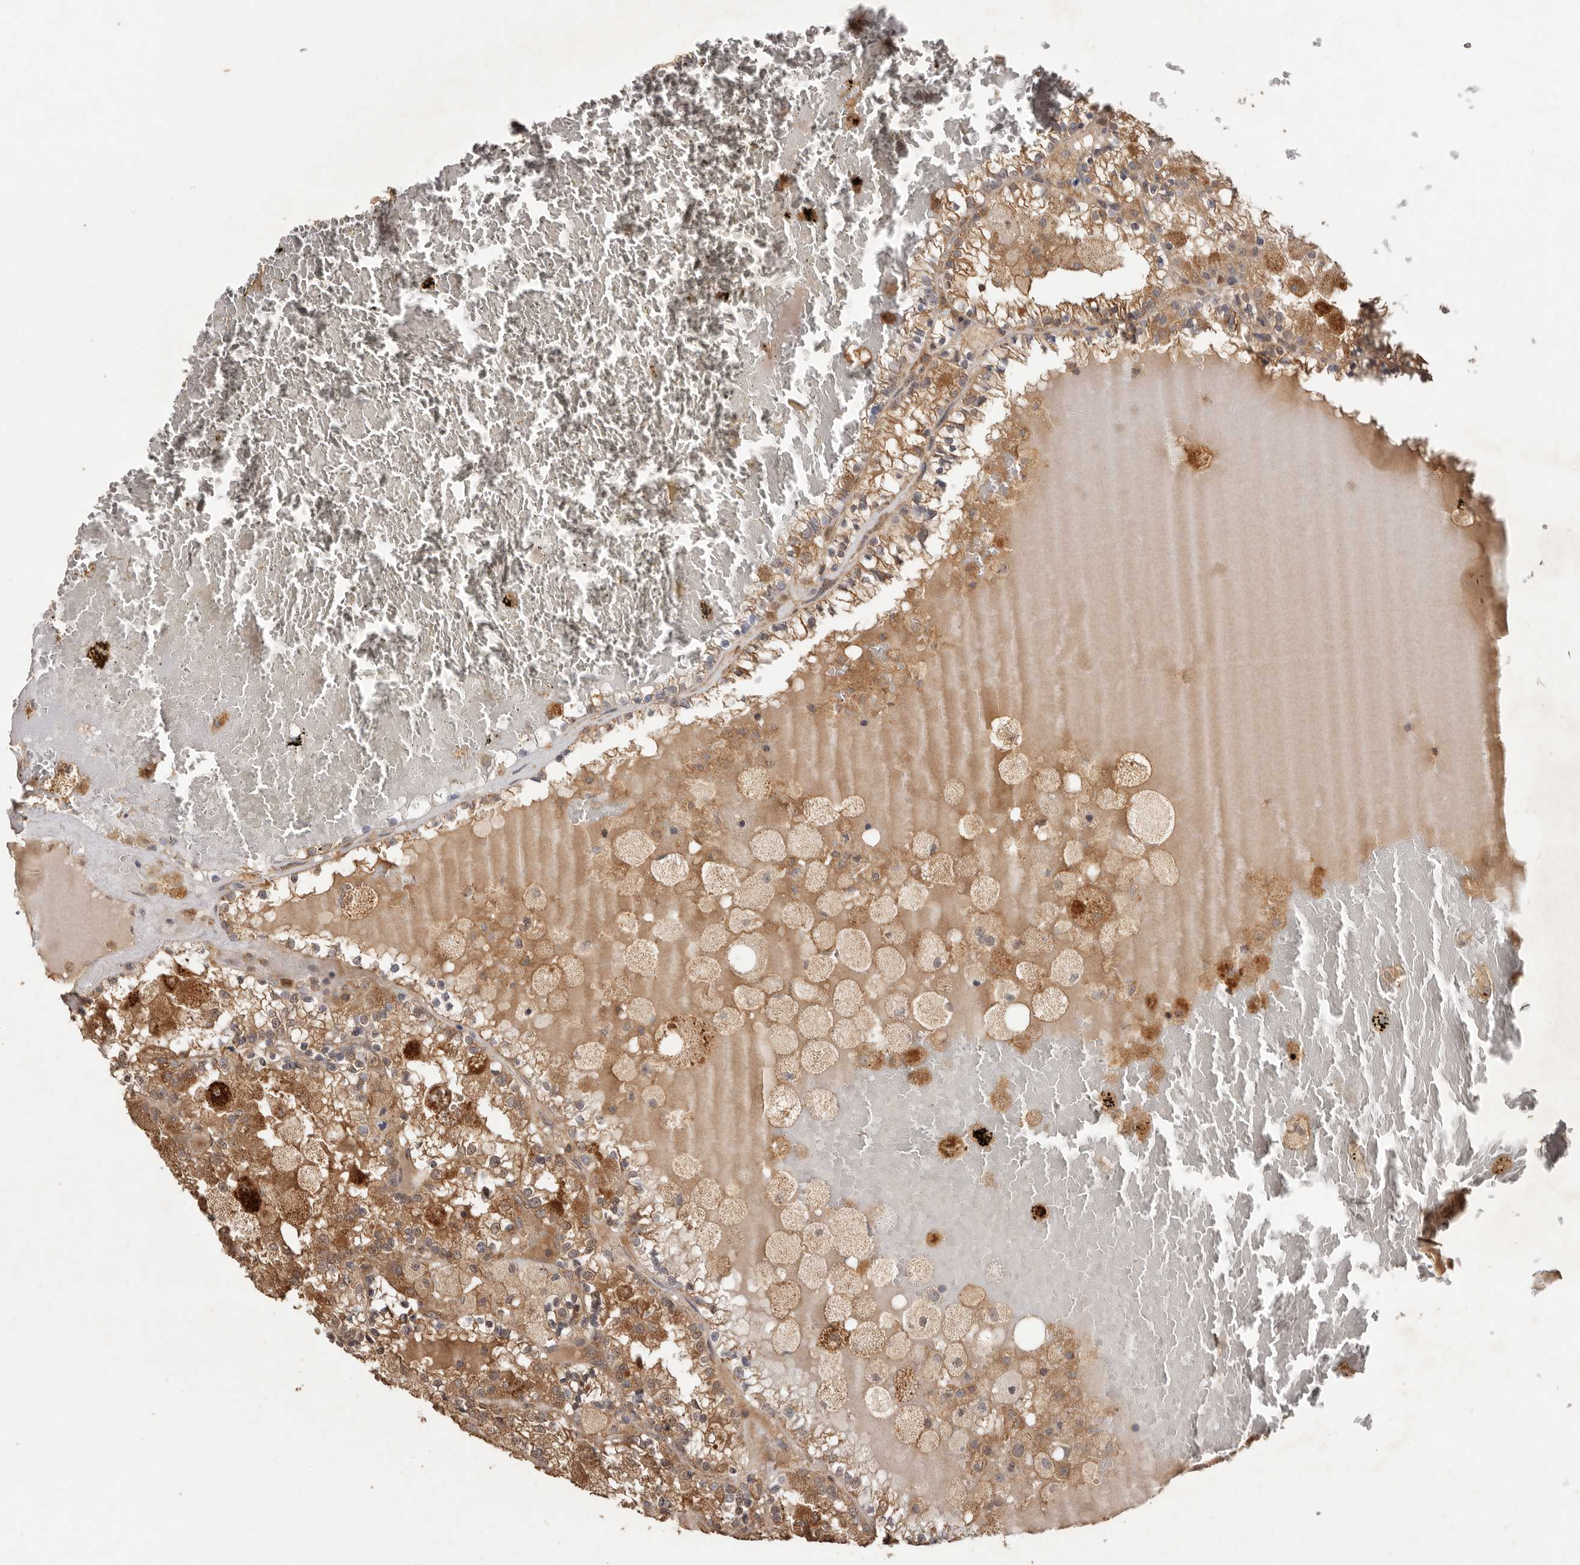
{"staining": {"intensity": "moderate", "quantity": ">75%", "location": "cytoplasmic/membranous"}, "tissue": "renal cancer", "cell_type": "Tumor cells", "image_type": "cancer", "snomed": [{"axis": "morphology", "description": "Adenocarcinoma, NOS"}, {"axis": "topography", "description": "Kidney"}], "caption": "IHC (DAB (3,3'-diaminobenzidine)) staining of renal adenocarcinoma exhibits moderate cytoplasmic/membranous protein staining in approximately >75% of tumor cells.", "gene": "RWDD1", "patient": {"sex": "female", "age": 56}}